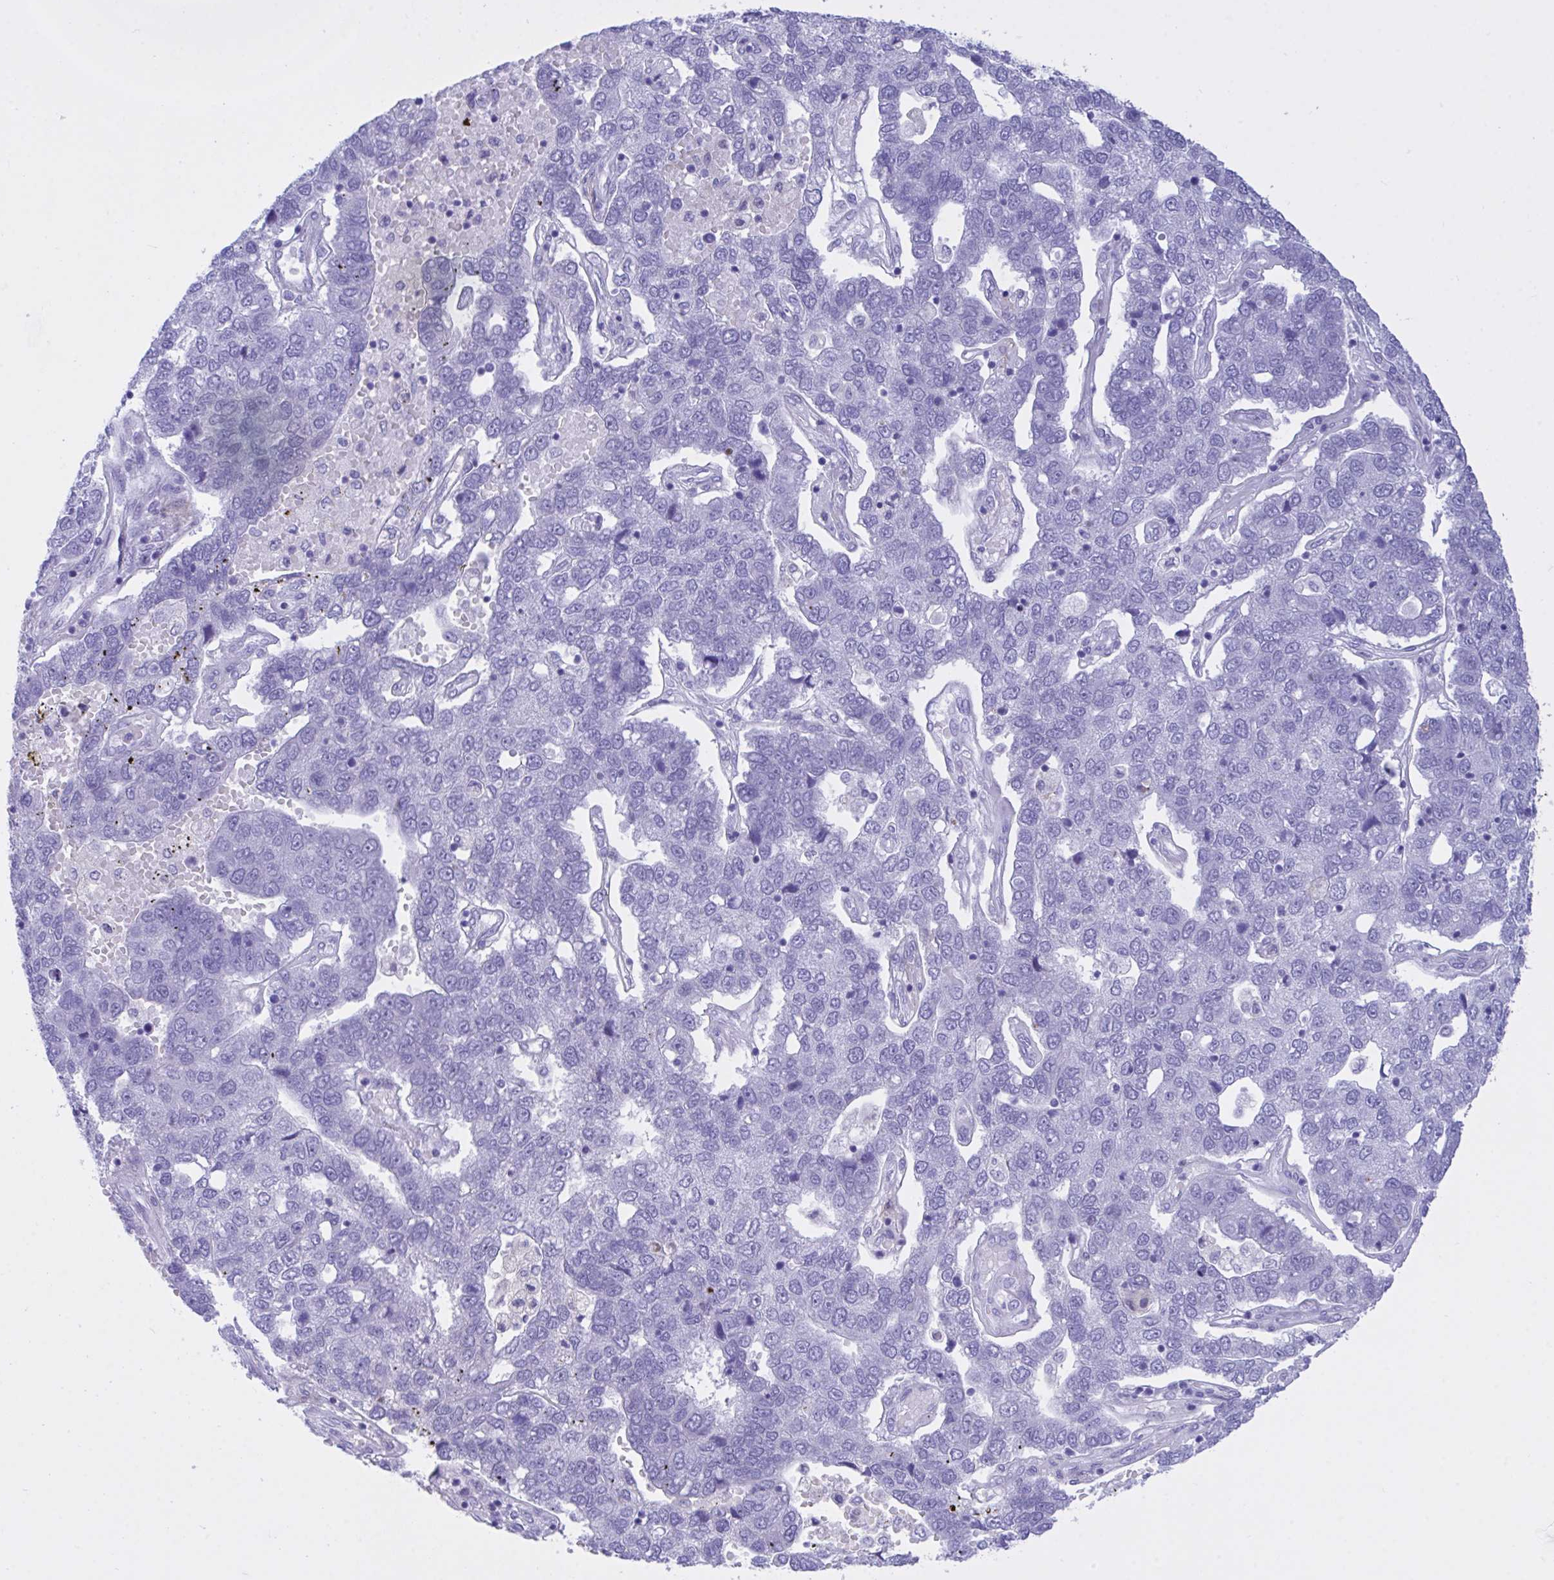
{"staining": {"intensity": "negative", "quantity": "none", "location": "none"}, "tissue": "pancreatic cancer", "cell_type": "Tumor cells", "image_type": "cancer", "snomed": [{"axis": "morphology", "description": "Adenocarcinoma, NOS"}, {"axis": "topography", "description": "Pancreas"}], "caption": "IHC image of pancreatic cancer (adenocarcinoma) stained for a protein (brown), which displays no expression in tumor cells. Nuclei are stained in blue.", "gene": "BEX5", "patient": {"sex": "female", "age": 61}}